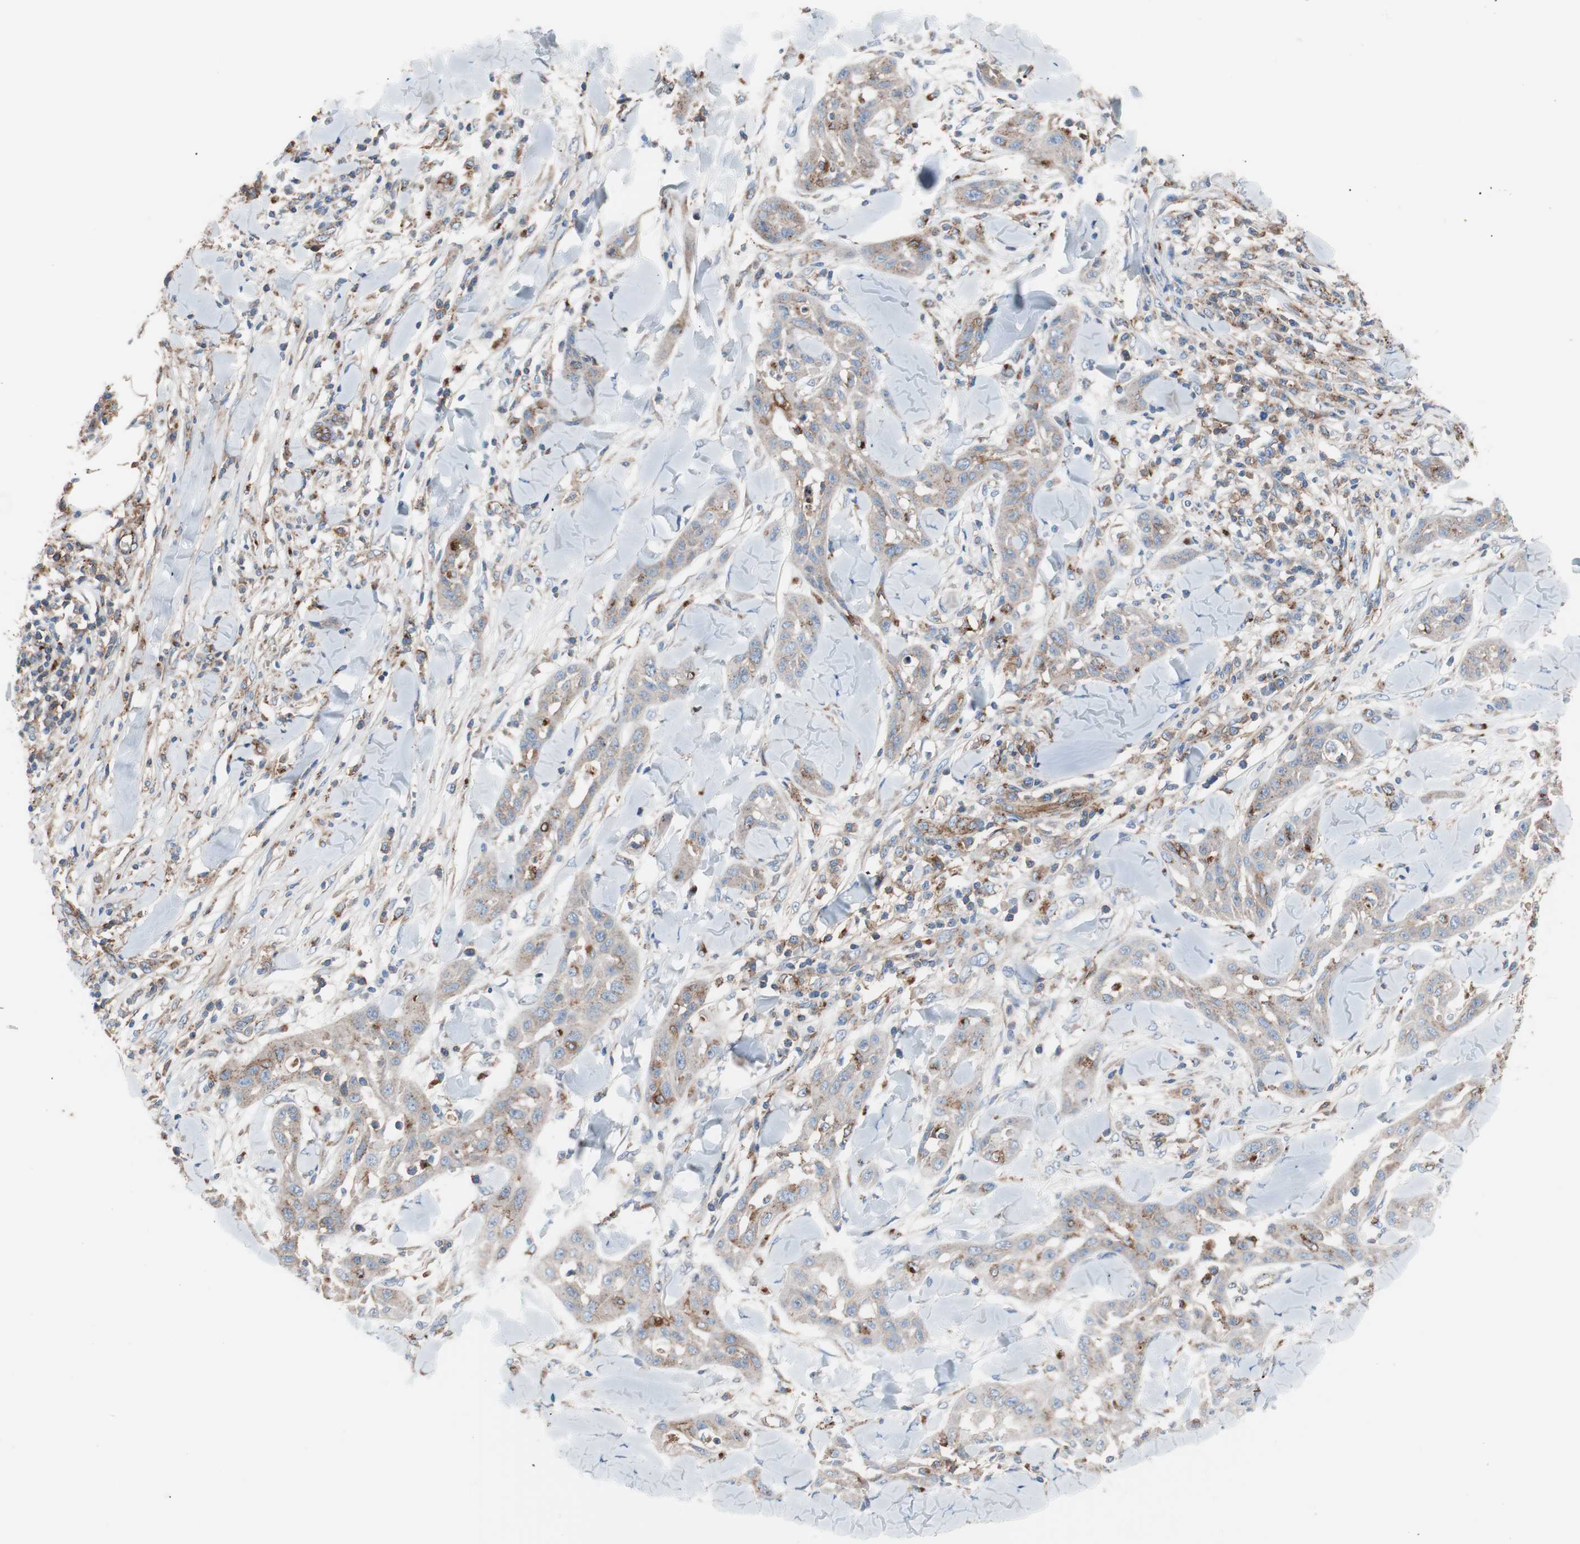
{"staining": {"intensity": "weak", "quantity": ">75%", "location": "cytoplasmic/membranous"}, "tissue": "skin cancer", "cell_type": "Tumor cells", "image_type": "cancer", "snomed": [{"axis": "morphology", "description": "Squamous cell carcinoma, NOS"}, {"axis": "topography", "description": "Skin"}], "caption": "About >75% of tumor cells in skin squamous cell carcinoma display weak cytoplasmic/membranous protein staining as visualized by brown immunohistochemical staining.", "gene": "FLOT2", "patient": {"sex": "male", "age": 24}}